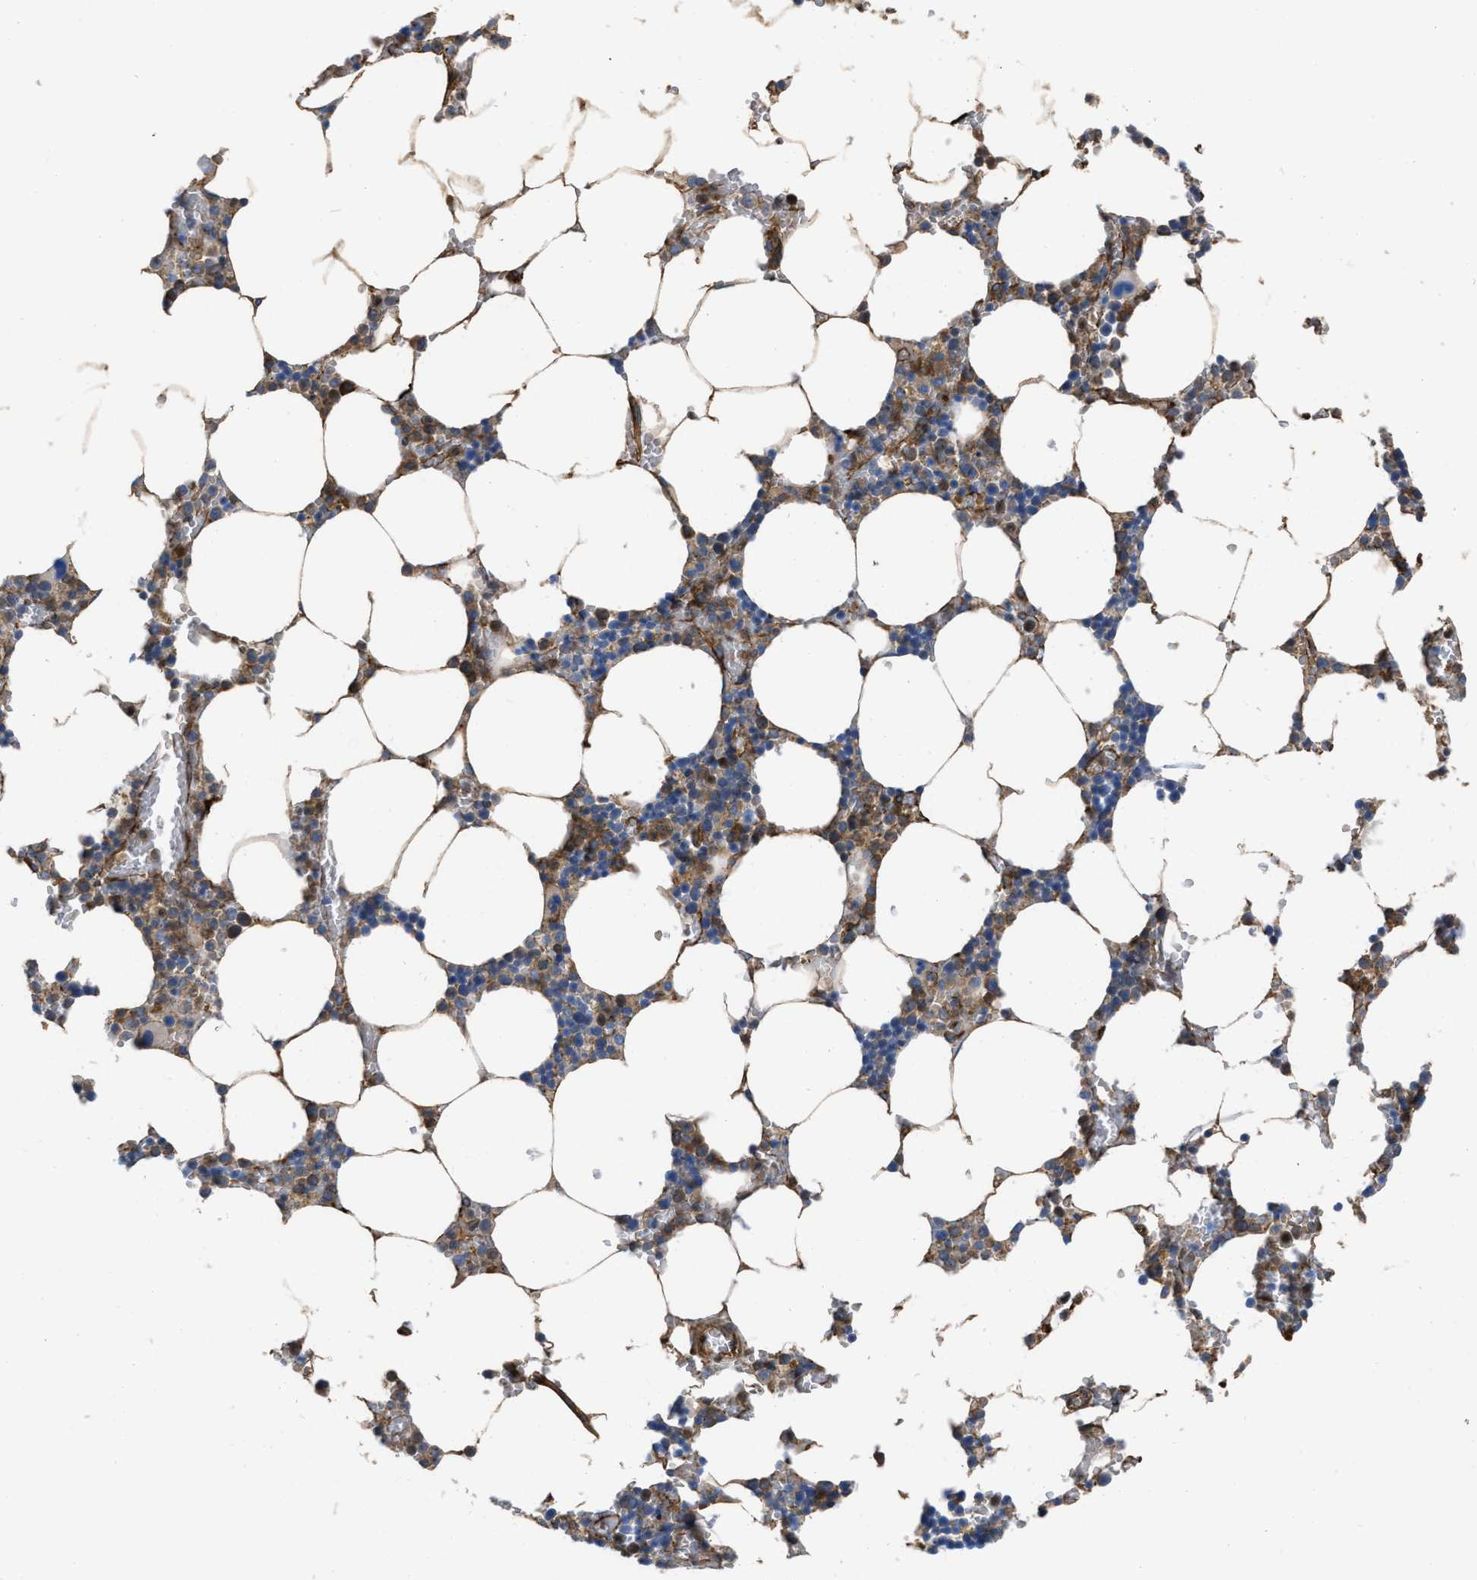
{"staining": {"intensity": "moderate", "quantity": "25%-75%", "location": "cytoplasmic/membranous"}, "tissue": "bone marrow", "cell_type": "Hematopoietic cells", "image_type": "normal", "snomed": [{"axis": "morphology", "description": "Normal tissue, NOS"}, {"axis": "topography", "description": "Bone marrow"}], "caption": "Protein expression analysis of normal human bone marrow reveals moderate cytoplasmic/membranous staining in about 25%-75% of hematopoietic cells. The staining was performed using DAB, with brown indicating positive protein expression. Nuclei are stained blue with hematoxylin.", "gene": "TRIOBP", "patient": {"sex": "male", "age": 70}}